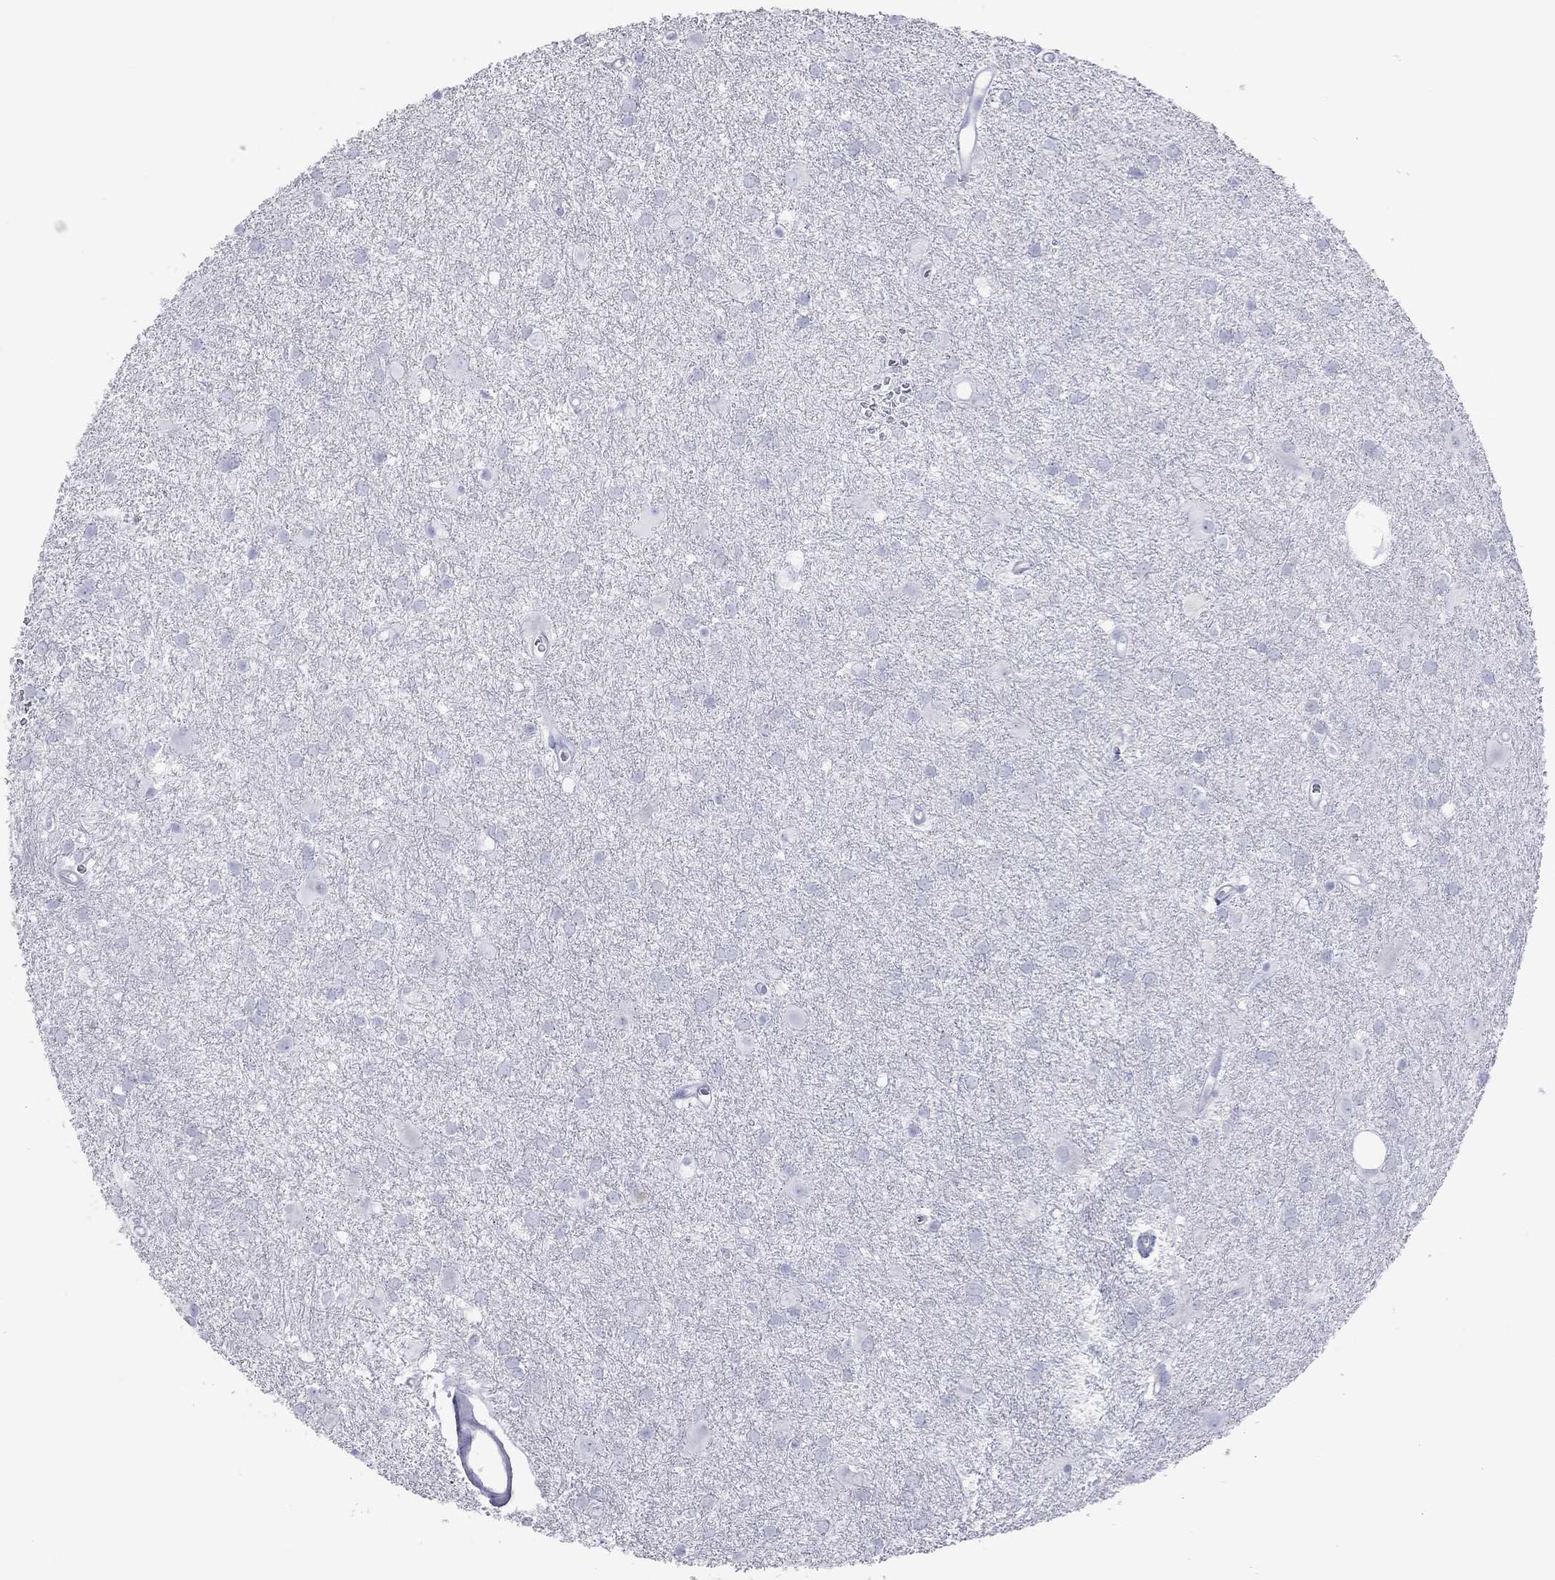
{"staining": {"intensity": "negative", "quantity": "none", "location": "none"}, "tissue": "glioma", "cell_type": "Tumor cells", "image_type": "cancer", "snomed": [{"axis": "morphology", "description": "Glioma, malignant, Low grade"}, {"axis": "topography", "description": "Brain"}], "caption": "An immunohistochemistry (IHC) image of low-grade glioma (malignant) is shown. There is no staining in tumor cells of low-grade glioma (malignant).", "gene": "VSIG10", "patient": {"sex": "male", "age": 58}}